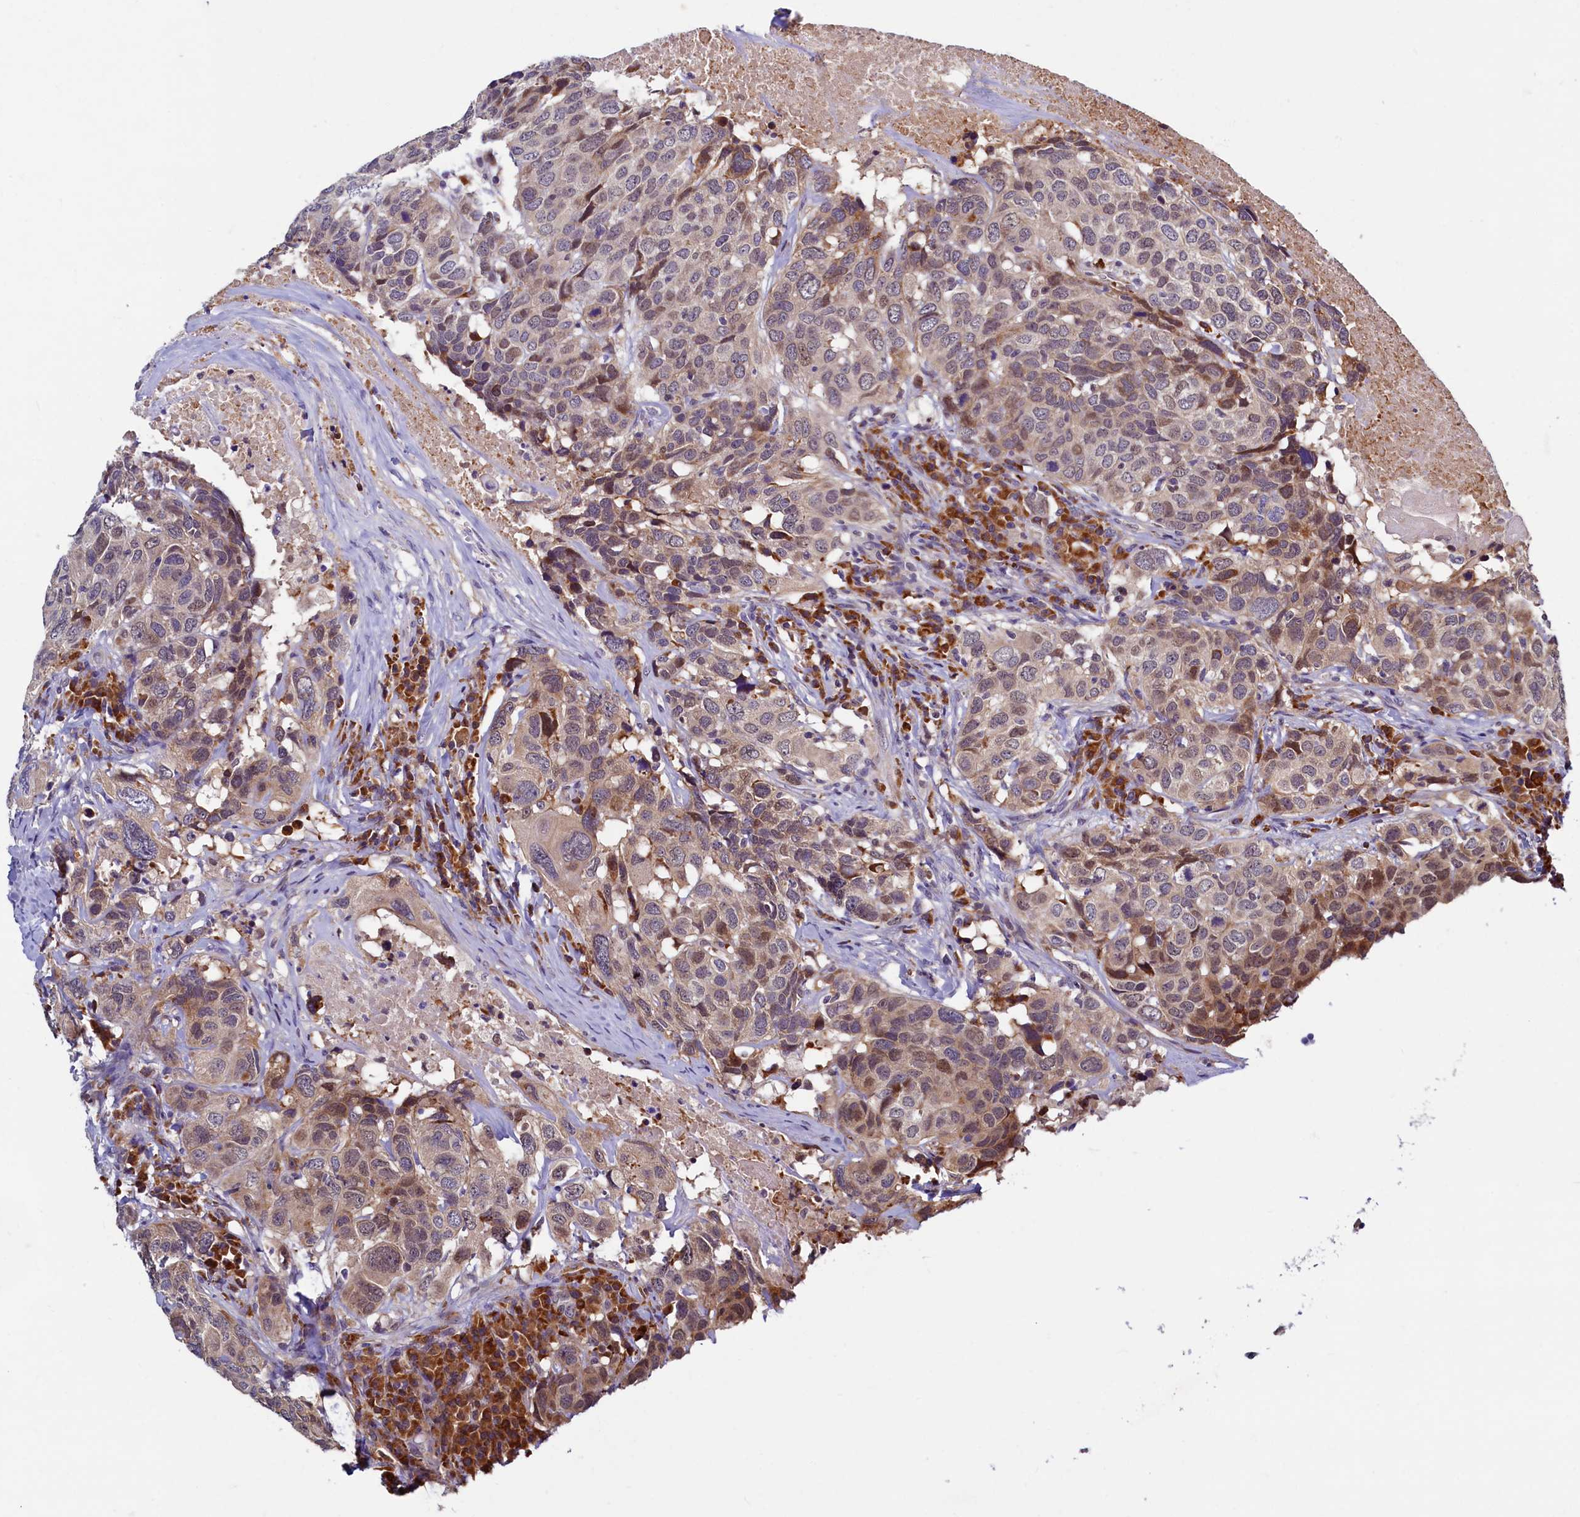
{"staining": {"intensity": "weak", "quantity": "<25%", "location": "cytoplasmic/membranous,nuclear"}, "tissue": "head and neck cancer", "cell_type": "Tumor cells", "image_type": "cancer", "snomed": [{"axis": "morphology", "description": "Squamous cell carcinoma, NOS"}, {"axis": "topography", "description": "Head-Neck"}], "caption": "Protein analysis of head and neck cancer (squamous cell carcinoma) displays no significant positivity in tumor cells.", "gene": "SLC16A14", "patient": {"sex": "male", "age": 66}}